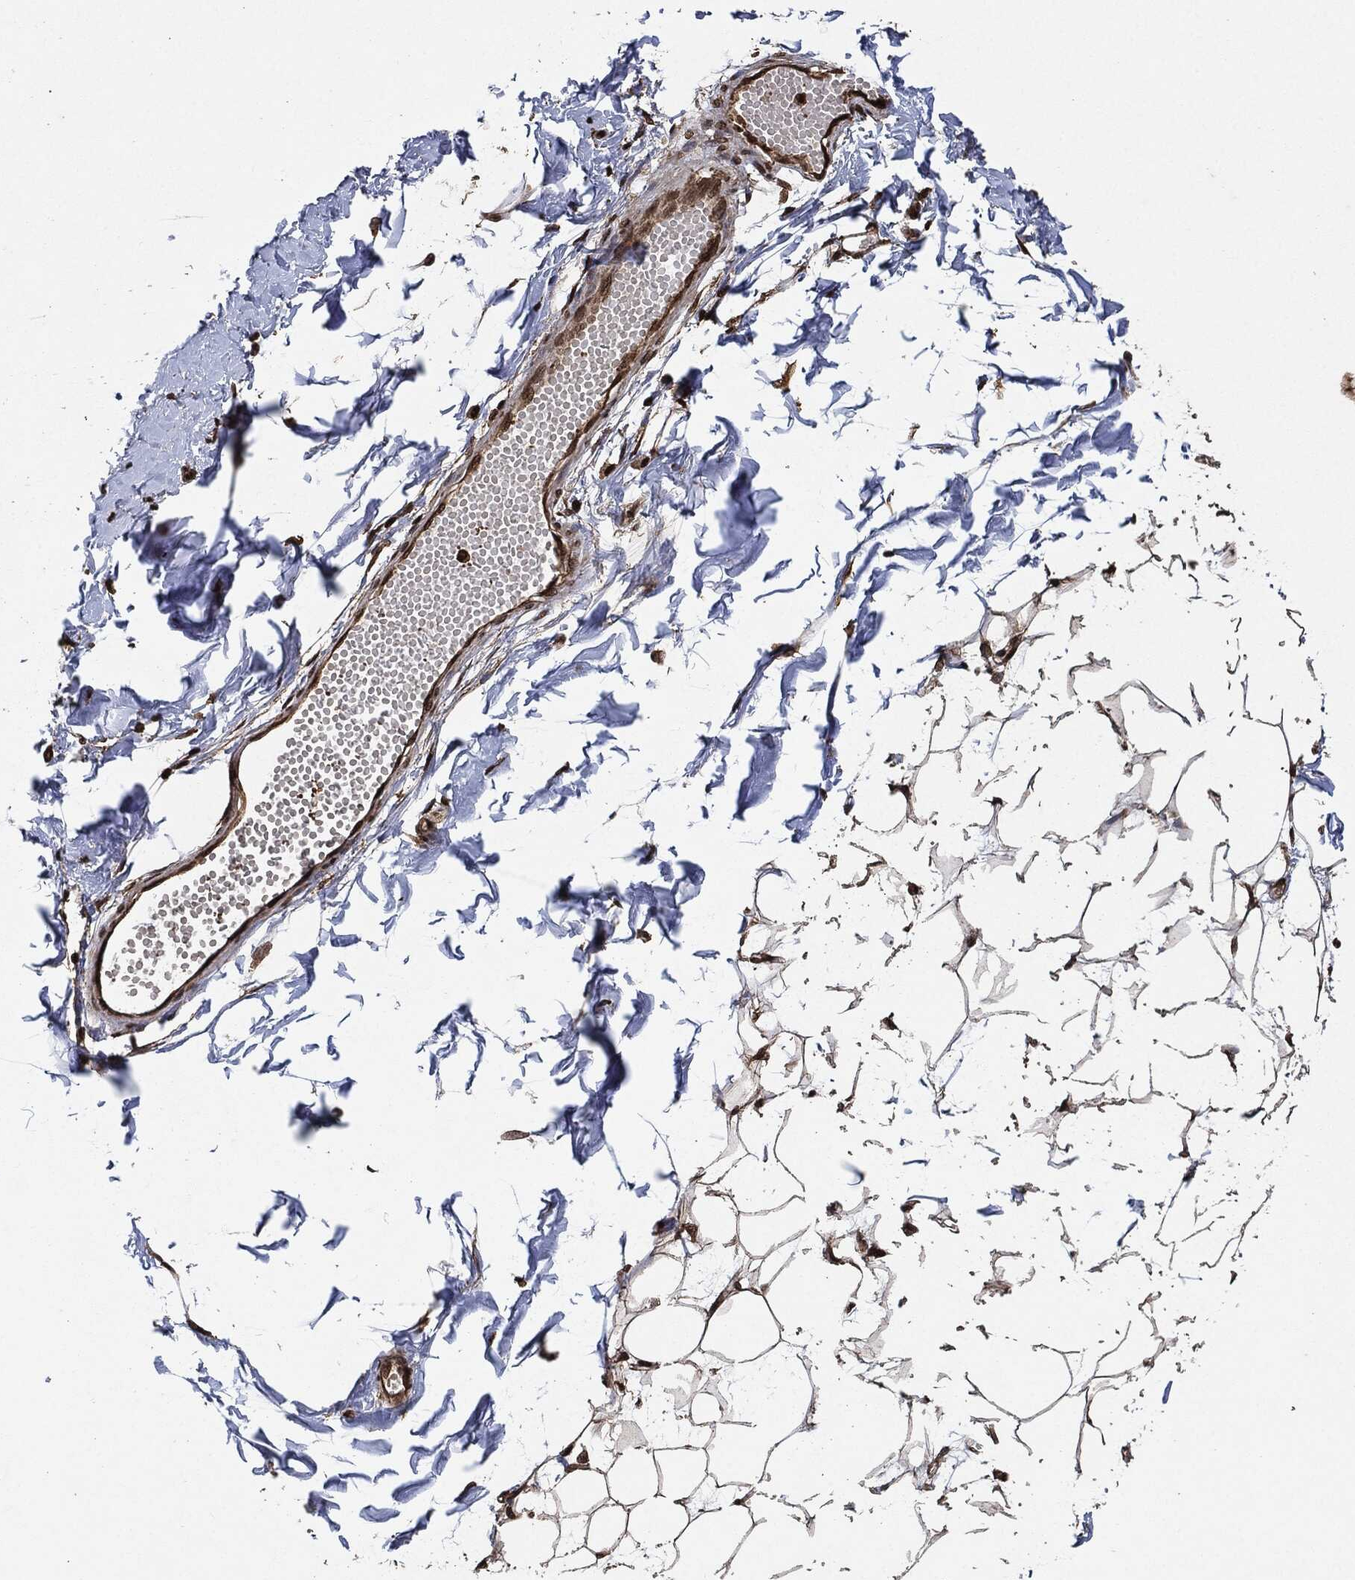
{"staining": {"intensity": "moderate", "quantity": "<25%", "location": "nuclear"}, "tissue": "breast", "cell_type": "Adipocytes", "image_type": "normal", "snomed": [{"axis": "morphology", "description": "Normal tissue, NOS"}, {"axis": "topography", "description": "Breast"}], "caption": "This histopathology image shows unremarkable breast stained with immunohistochemistry (IHC) to label a protein in brown. The nuclear of adipocytes show moderate positivity for the protein. Nuclei are counter-stained blue.", "gene": "PDK1", "patient": {"sex": "female", "age": 37}}